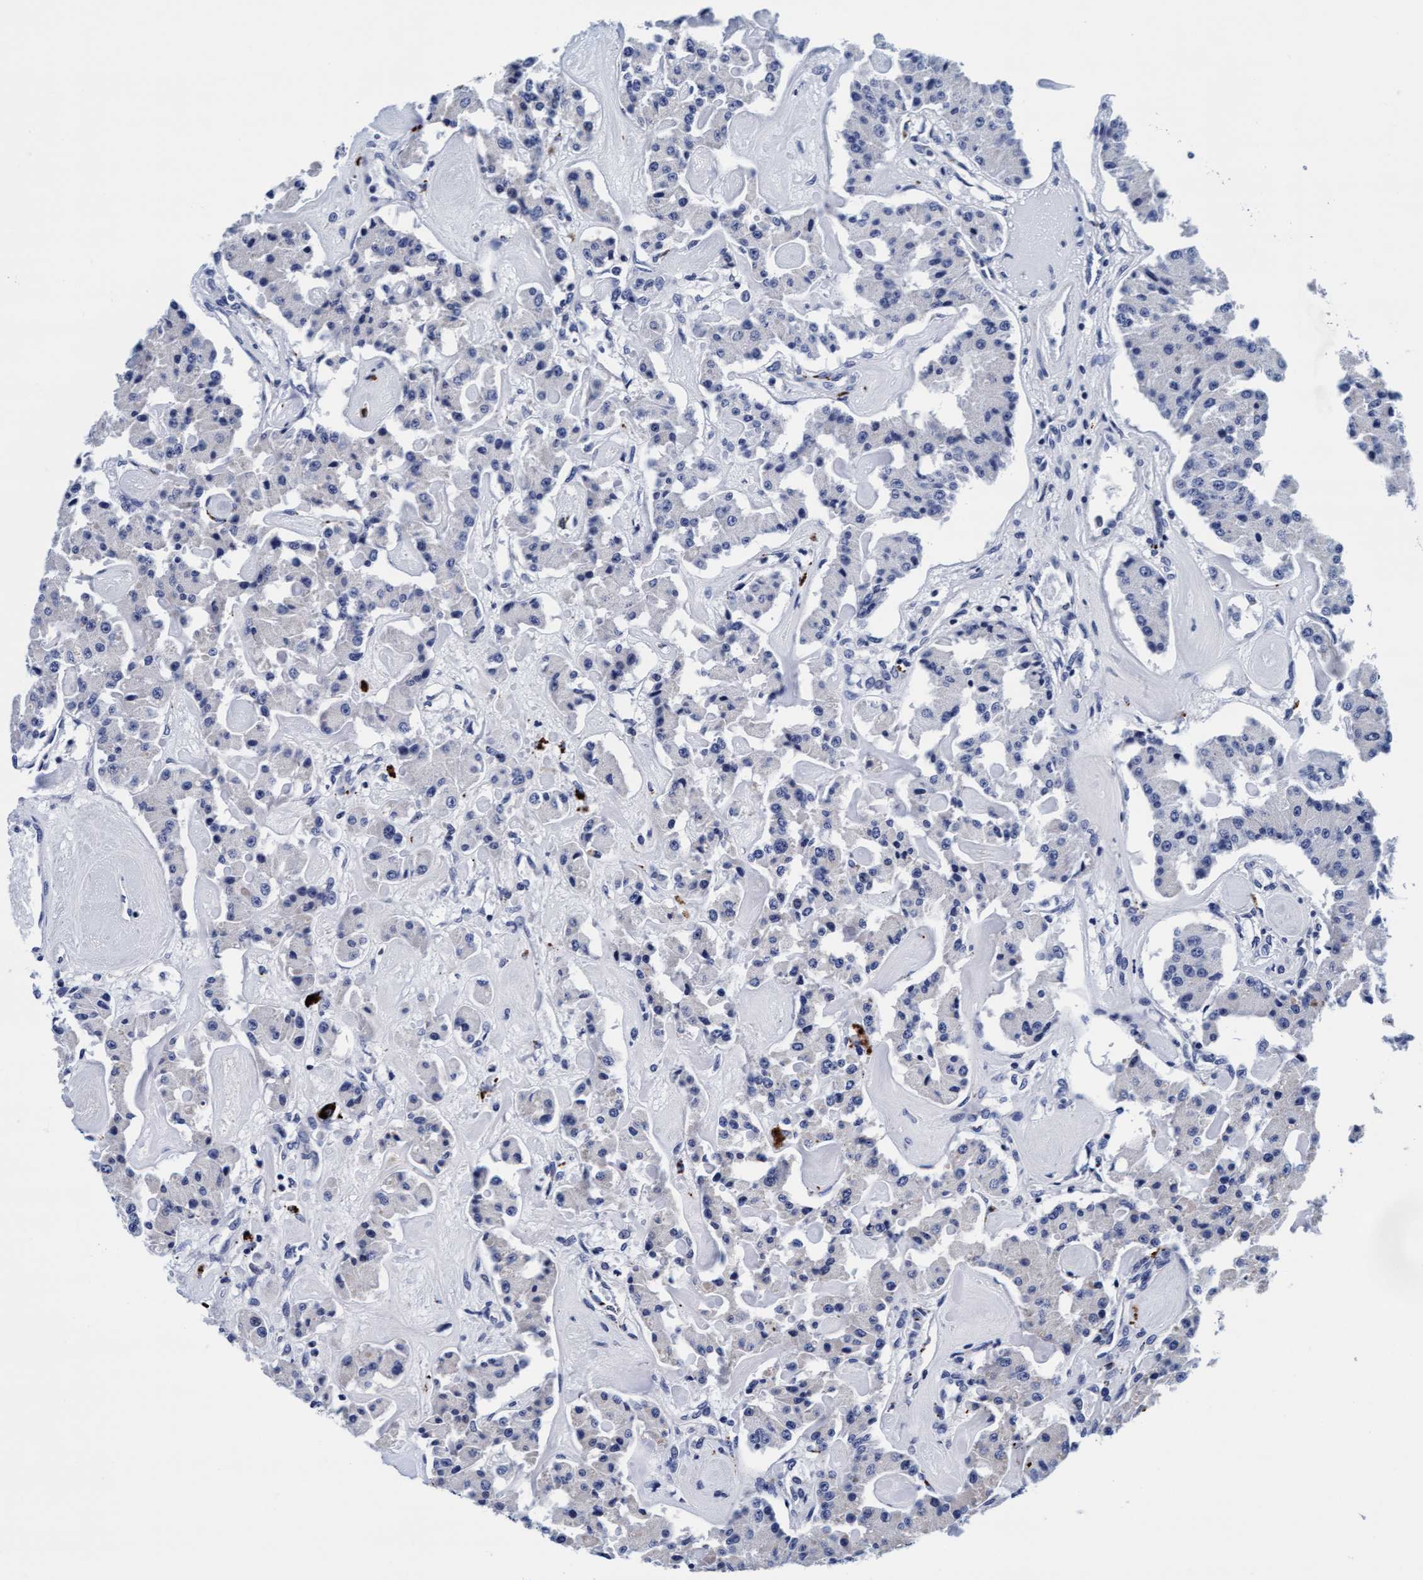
{"staining": {"intensity": "negative", "quantity": "none", "location": "none"}, "tissue": "carcinoid", "cell_type": "Tumor cells", "image_type": "cancer", "snomed": [{"axis": "morphology", "description": "Carcinoid, malignant, NOS"}, {"axis": "topography", "description": "Pancreas"}], "caption": "There is no significant staining in tumor cells of malignant carcinoid.", "gene": "ARSG", "patient": {"sex": "male", "age": 41}}